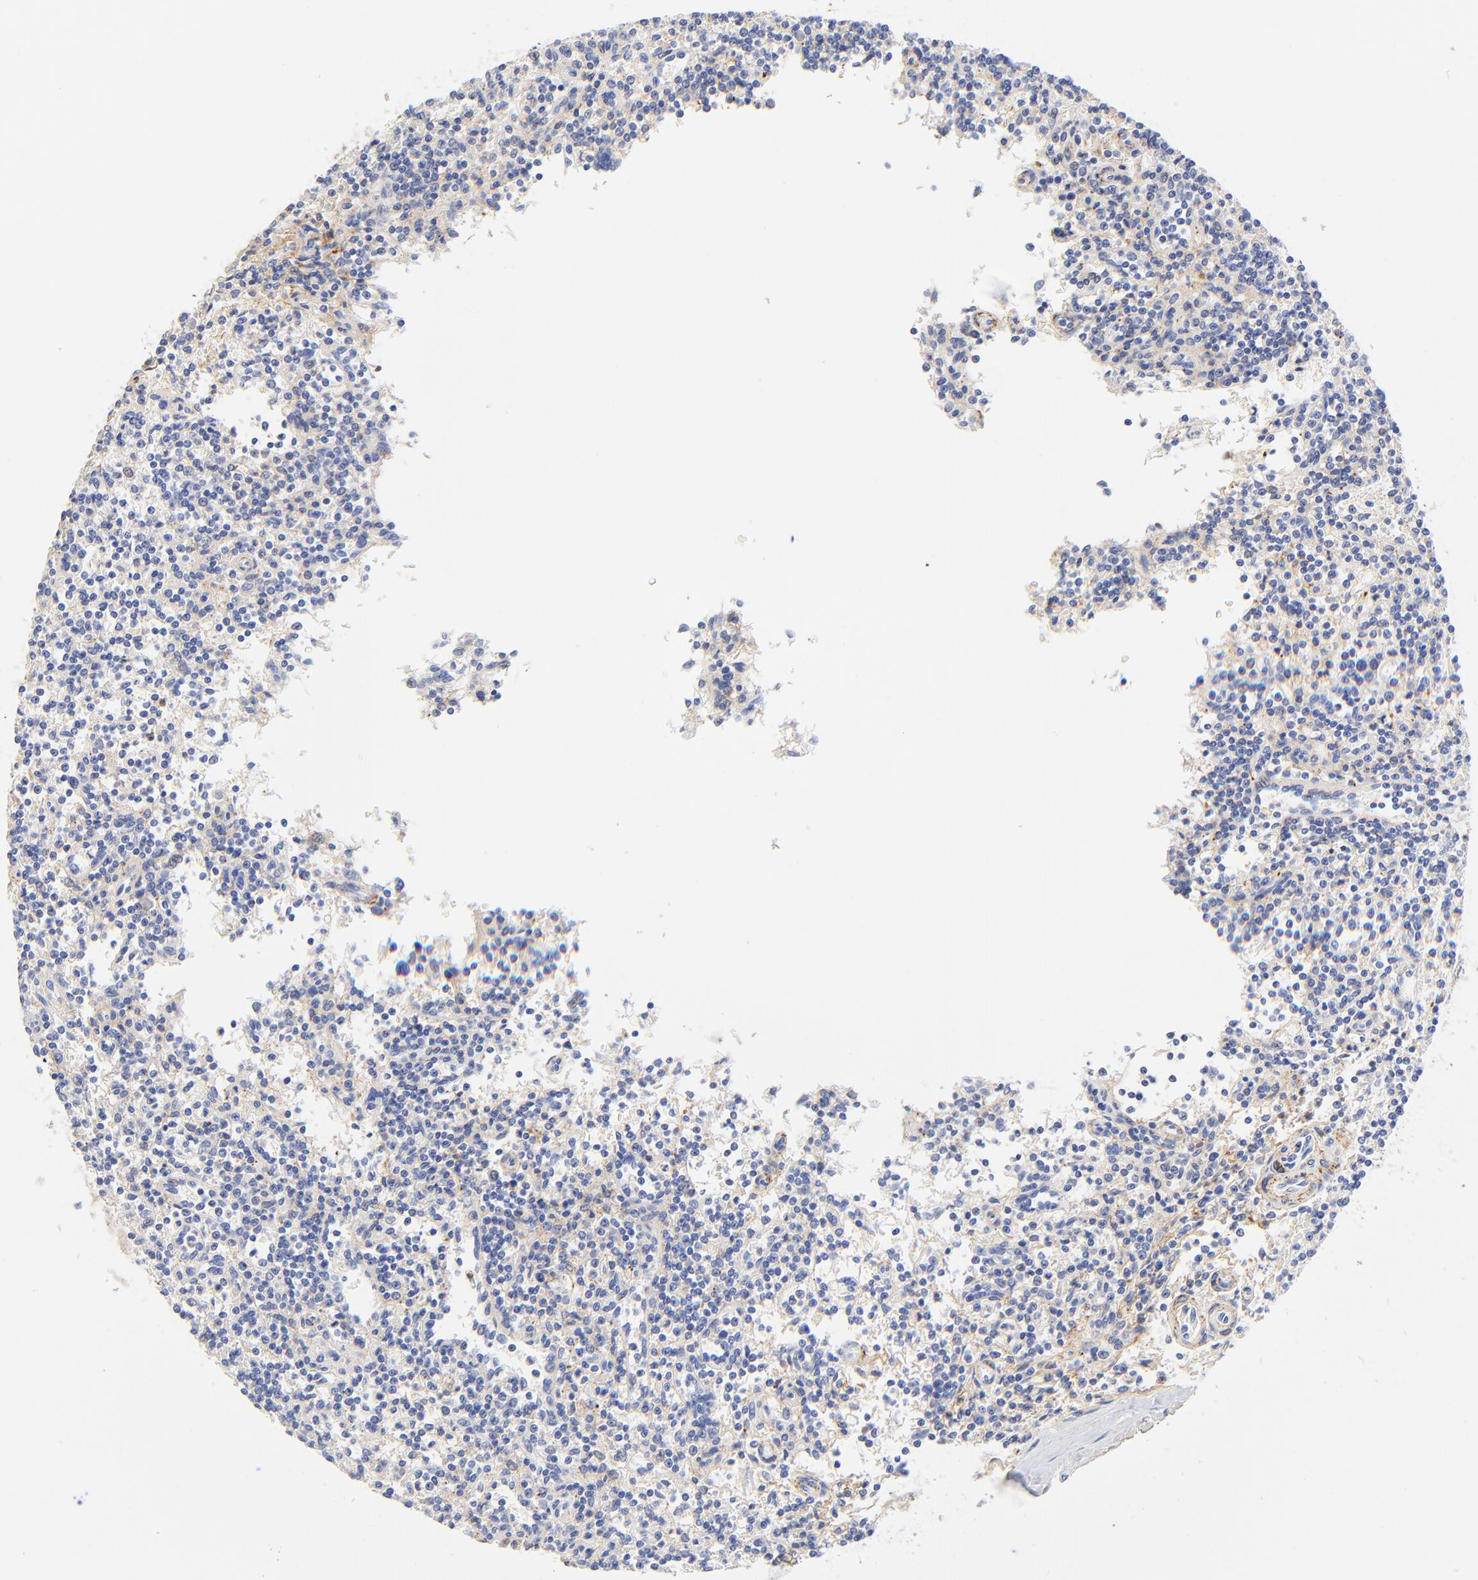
{"staining": {"intensity": "weak", "quantity": "25%-75%", "location": "cytoplasmic/membranous"}, "tissue": "lymphoma", "cell_type": "Tumor cells", "image_type": "cancer", "snomed": [{"axis": "morphology", "description": "Malignant lymphoma, non-Hodgkin's type, Low grade"}, {"axis": "topography", "description": "Spleen"}], "caption": "Immunohistochemistry of human malignant lymphoma, non-Hodgkin's type (low-grade) exhibits low levels of weak cytoplasmic/membranous positivity in about 25%-75% of tumor cells.", "gene": "MDGA2", "patient": {"sex": "male", "age": 73}}